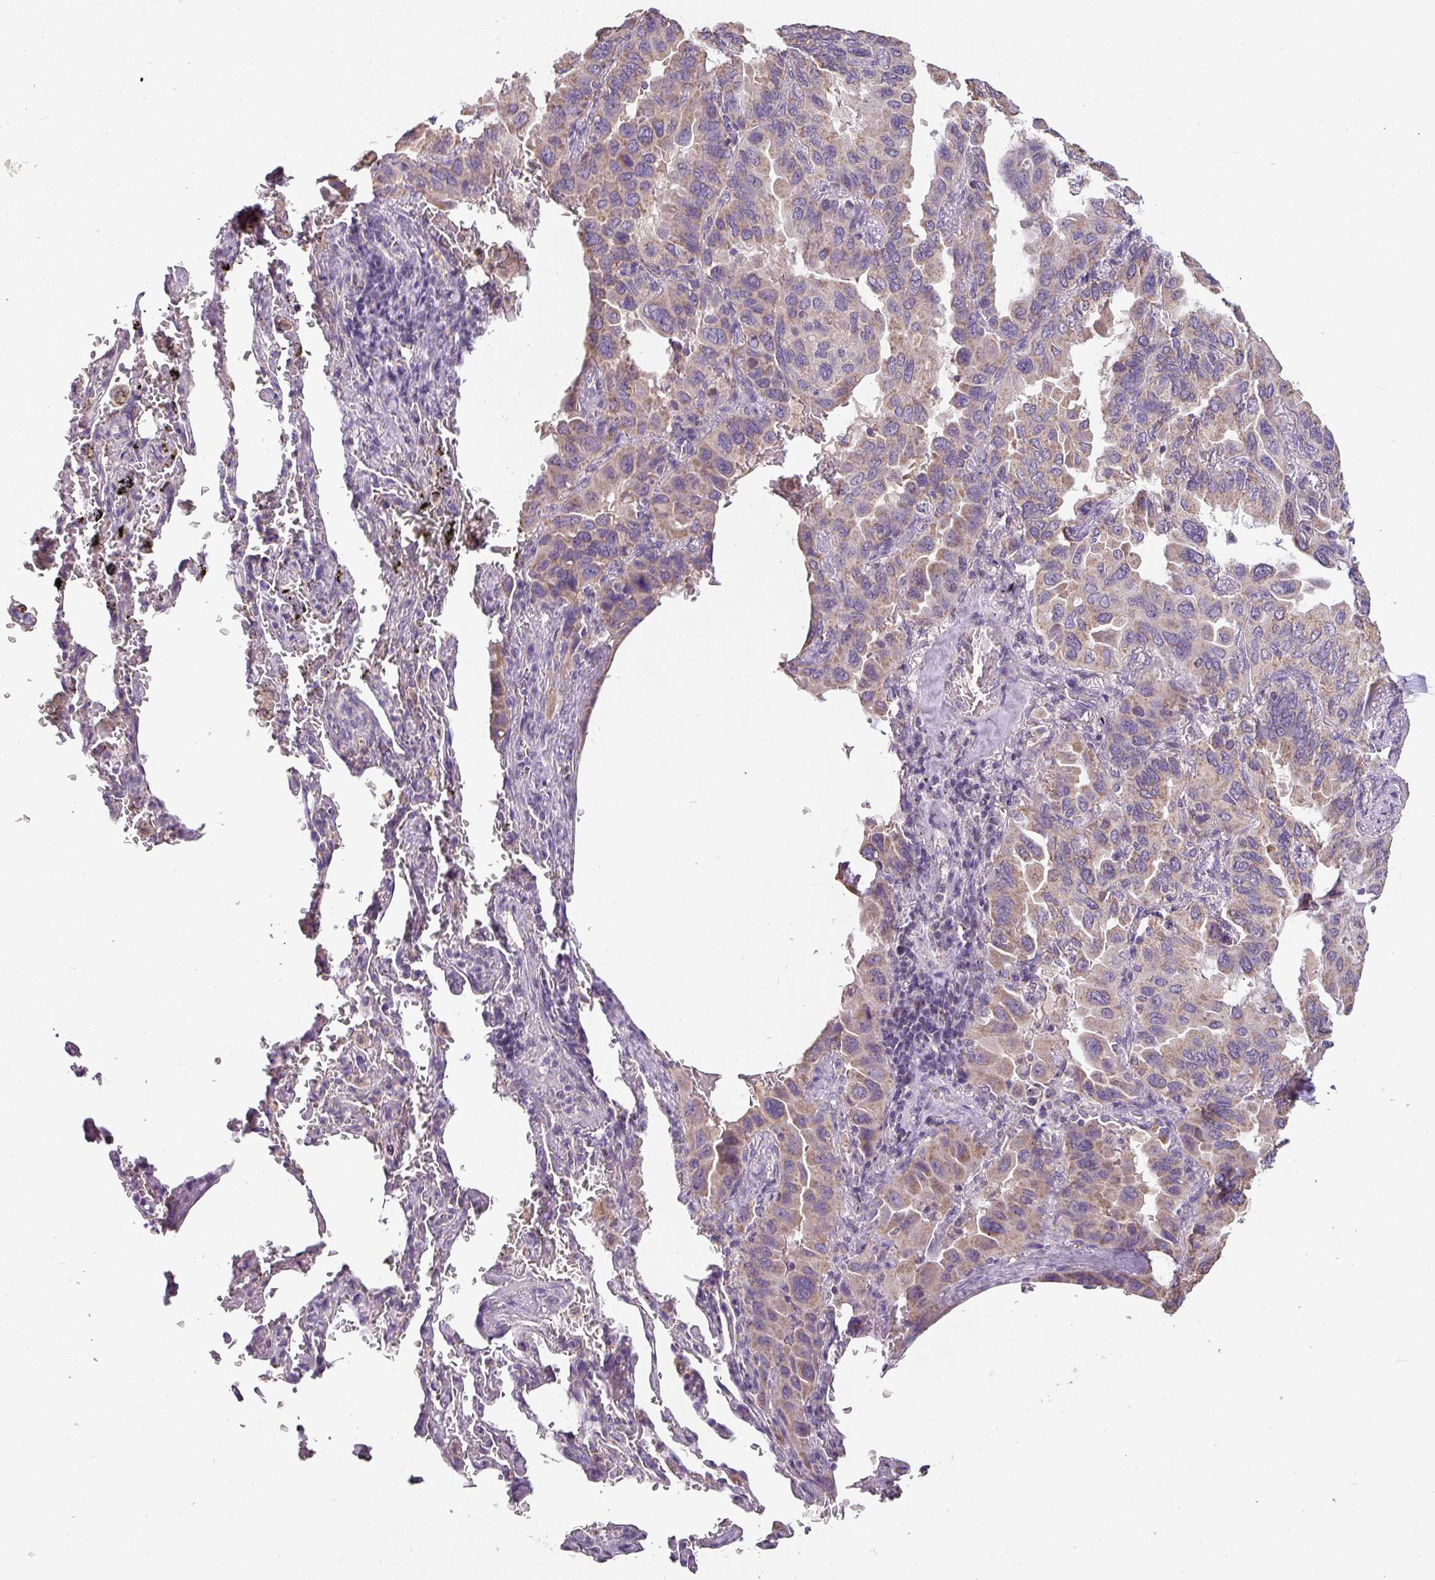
{"staining": {"intensity": "weak", "quantity": "25%-75%", "location": "cytoplasmic/membranous"}, "tissue": "lung cancer", "cell_type": "Tumor cells", "image_type": "cancer", "snomed": [{"axis": "morphology", "description": "Adenocarcinoma, NOS"}, {"axis": "topography", "description": "Lung"}], "caption": "IHC photomicrograph of neoplastic tissue: human adenocarcinoma (lung) stained using IHC displays low levels of weak protein expression localized specifically in the cytoplasmic/membranous of tumor cells, appearing as a cytoplasmic/membranous brown color.", "gene": "PALS2", "patient": {"sex": "male", "age": 64}}